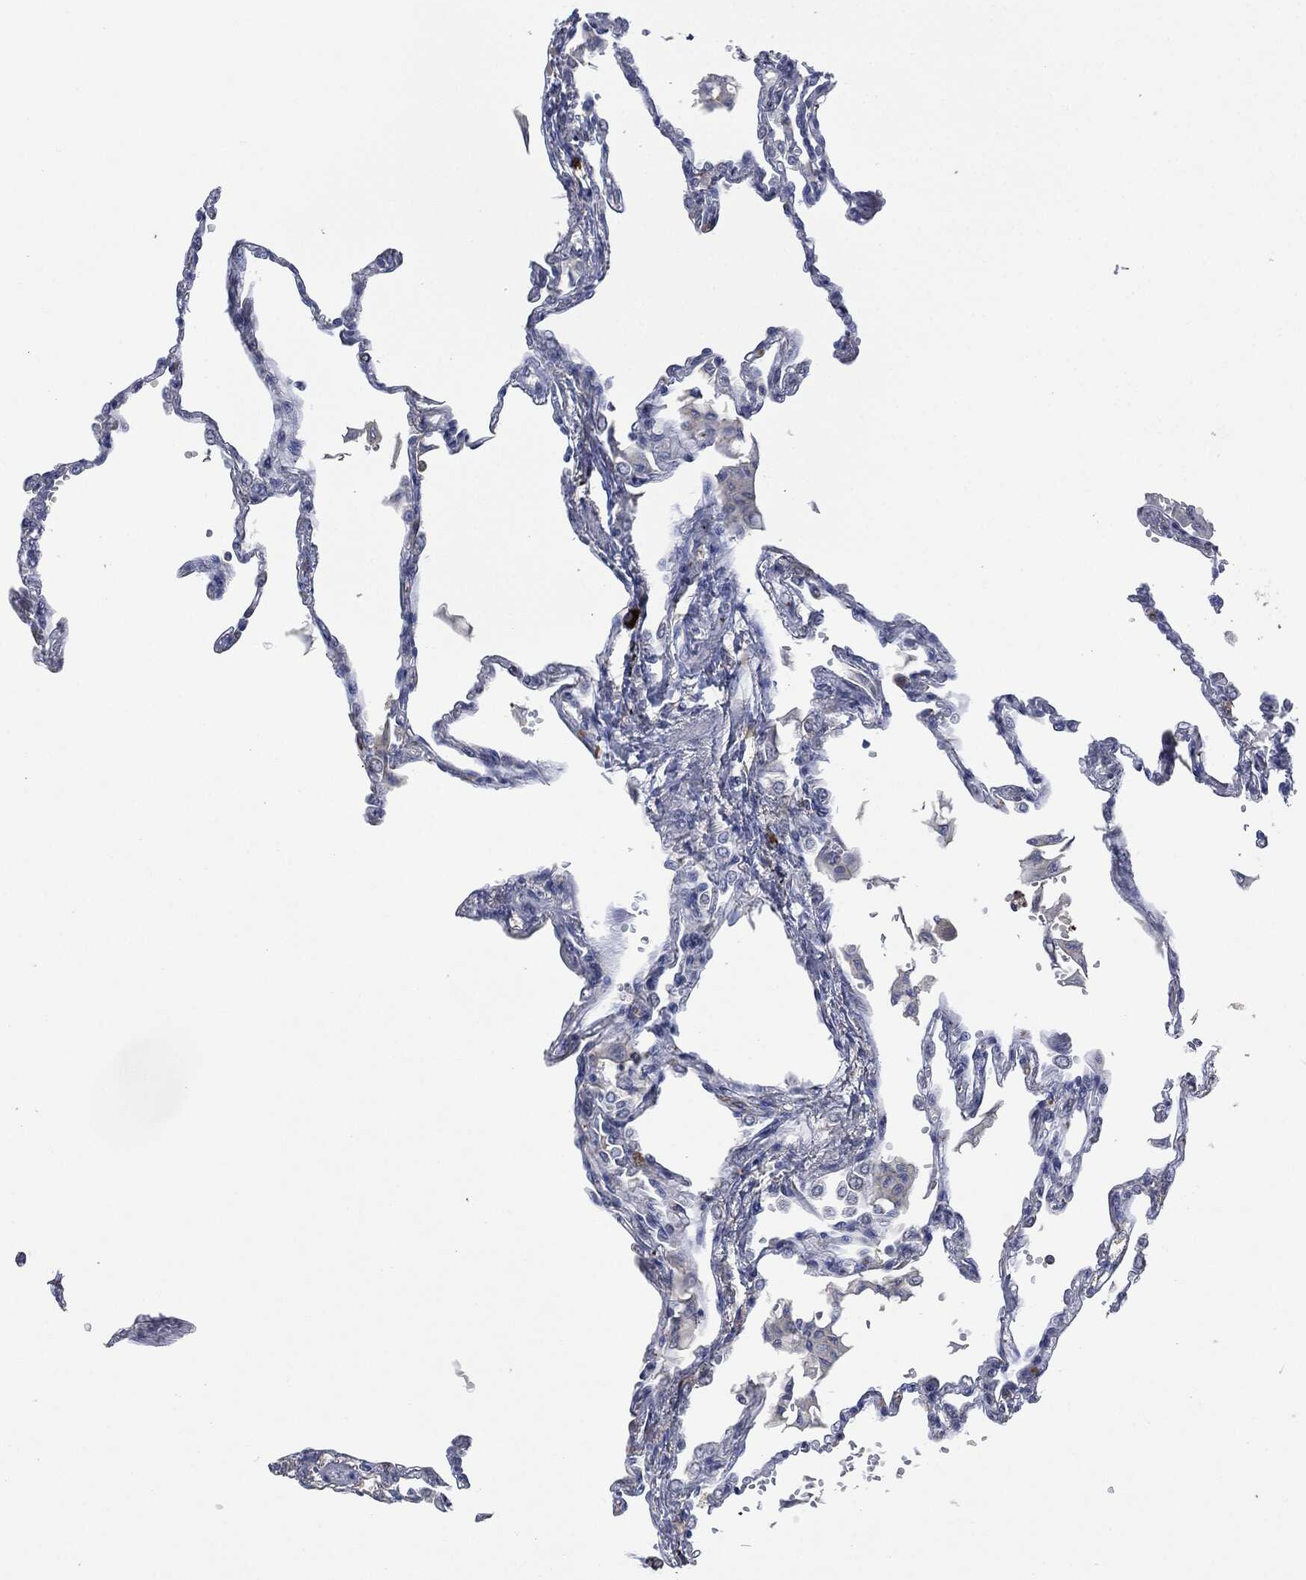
{"staining": {"intensity": "negative", "quantity": "none", "location": "none"}, "tissue": "lung", "cell_type": "Alveolar cells", "image_type": "normal", "snomed": [{"axis": "morphology", "description": "Normal tissue, NOS"}, {"axis": "topography", "description": "Lung"}], "caption": "Unremarkable lung was stained to show a protein in brown. There is no significant expression in alveolar cells.", "gene": "CD33", "patient": {"sex": "male", "age": 78}}